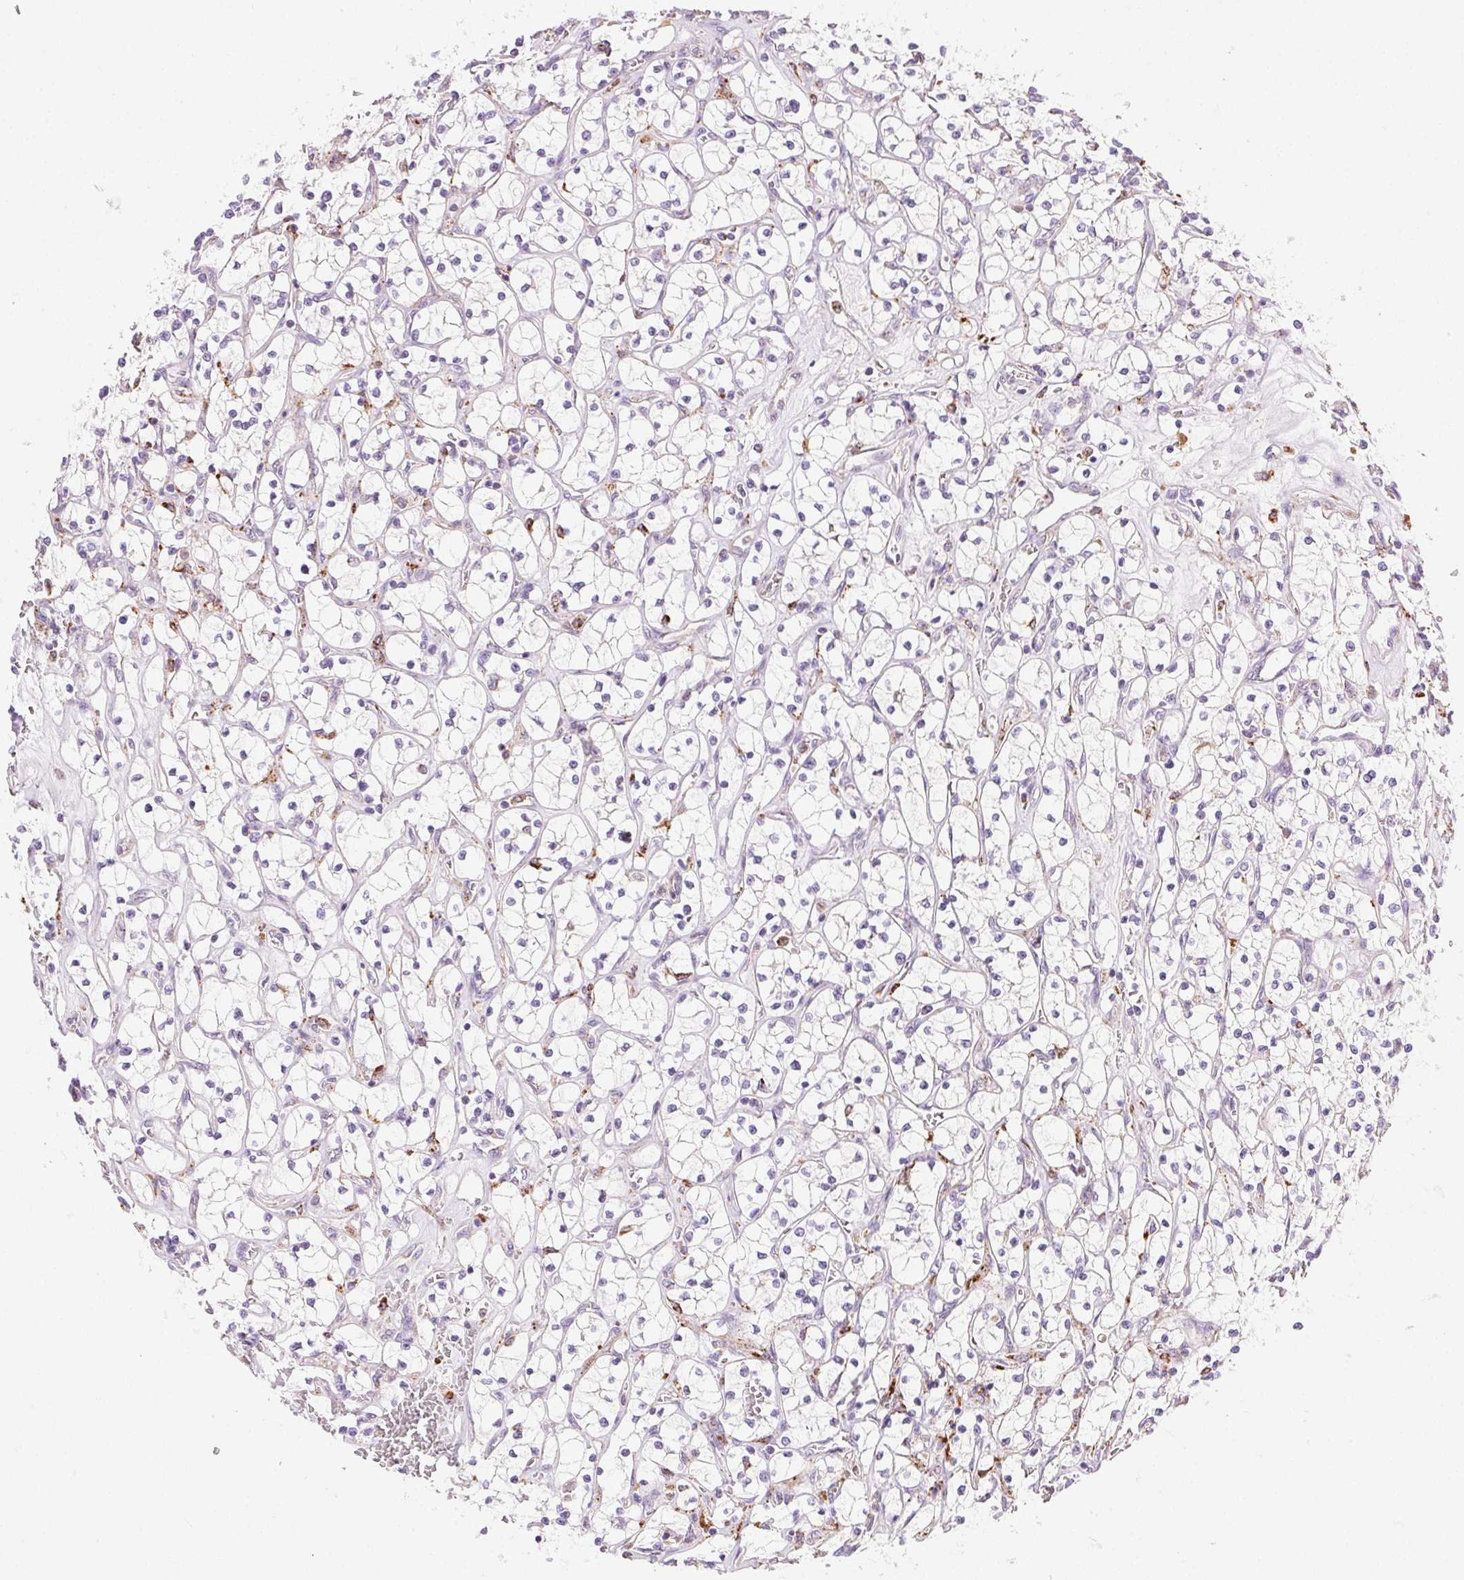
{"staining": {"intensity": "negative", "quantity": "none", "location": "none"}, "tissue": "renal cancer", "cell_type": "Tumor cells", "image_type": "cancer", "snomed": [{"axis": "morphology", "description": "Adenocarcinoma, NOS"}, {"axis": "topography", "description": "Kidney"}], "caption": "Immunohistochemical staining of human renal cancer (adenocarcinoma) reveals no significant positivity in tumor cells. (DAB (3,3'-diaminobenzidine) immunohistochemistry (IHC) with hematoxylin counter stain).", "gene": "SCPEP1", "patient": {"sex": "female", "age": 64}}